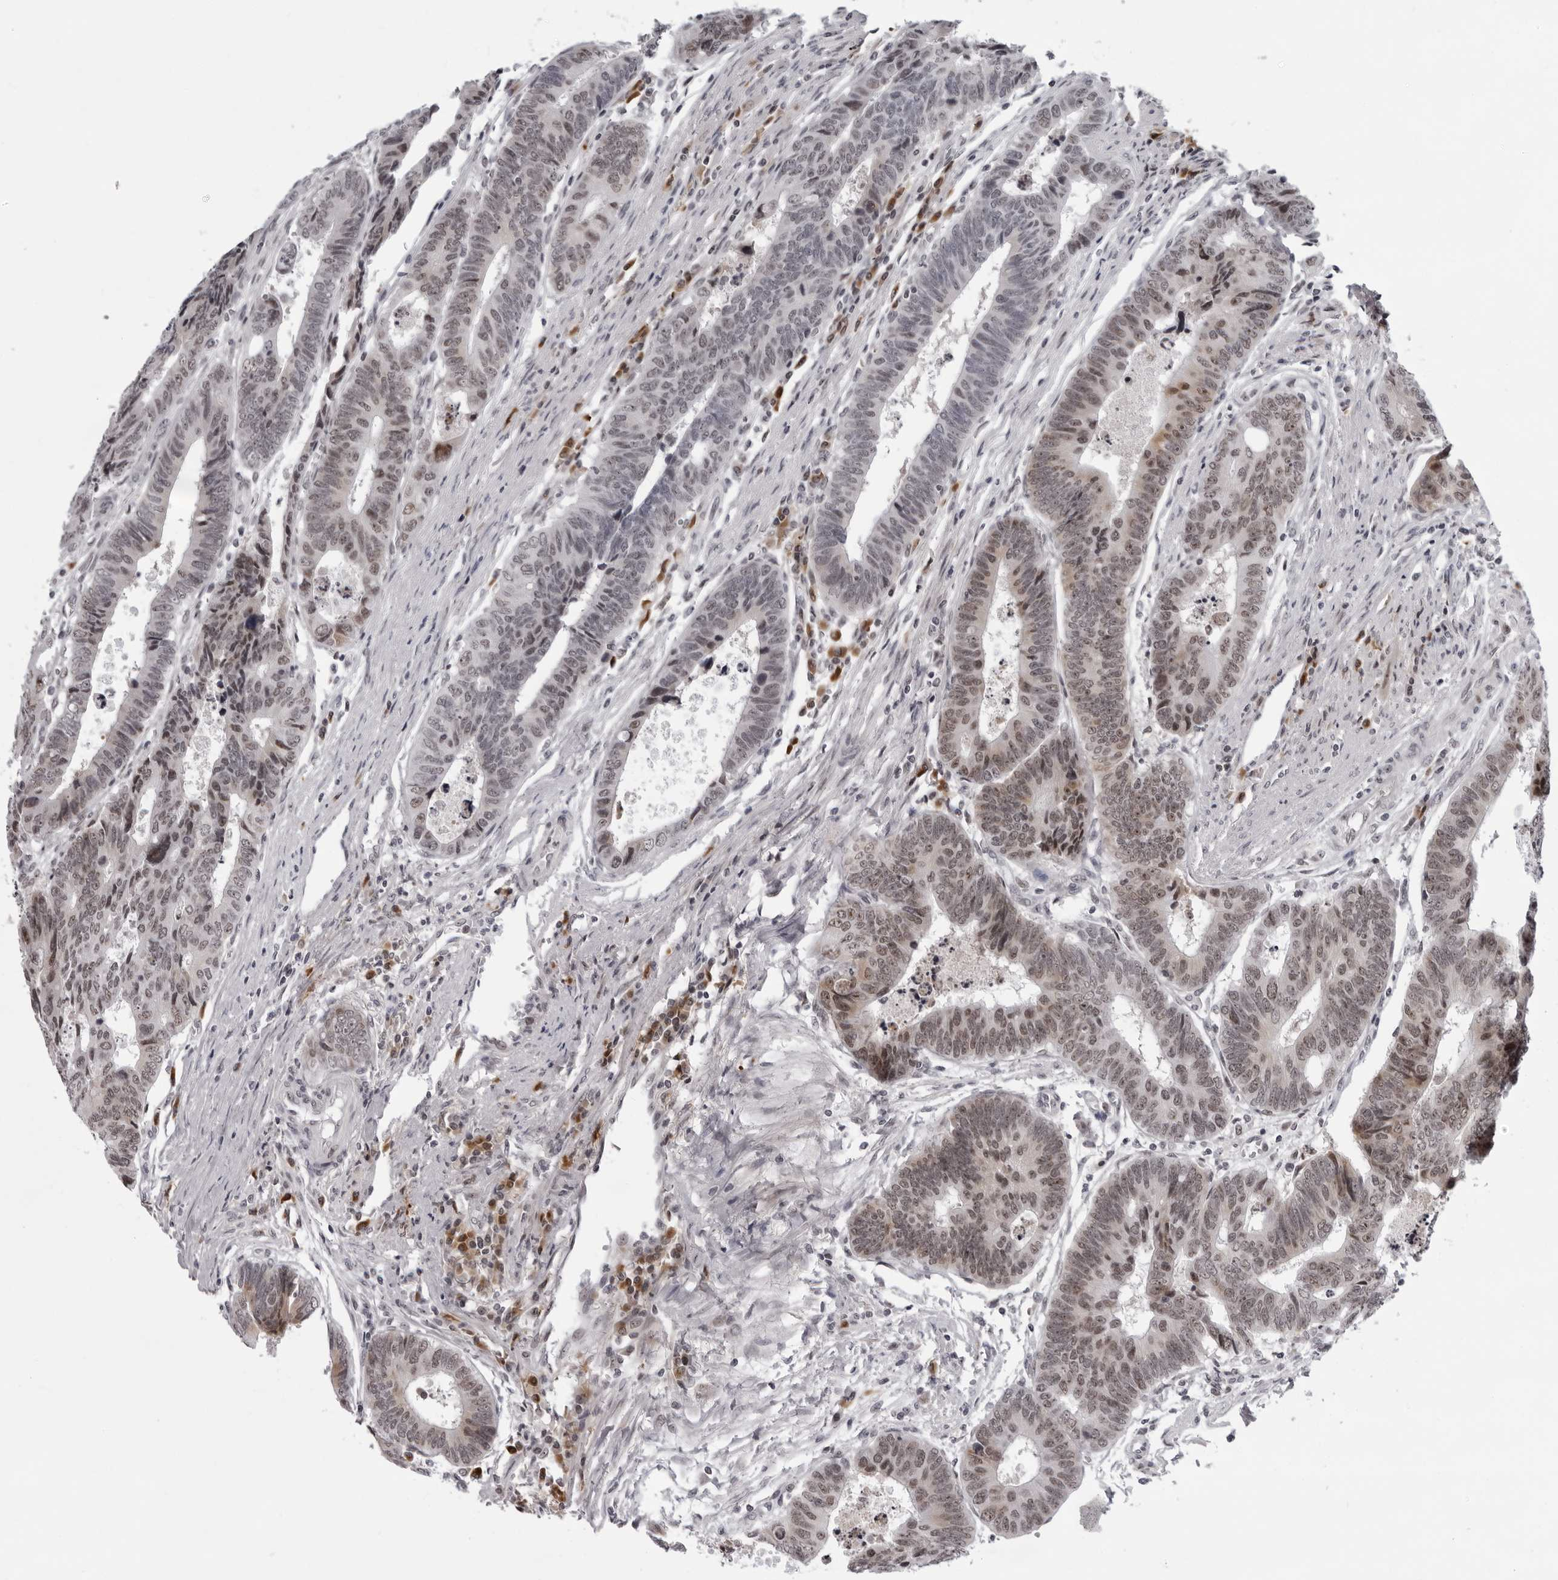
{"staining": {"intensity": "moderate", "quantity": "25%-75%", "location": "nuclear"}, "tissue": "colorectal cancer", "cell_type": "Tumor cells", "image_type": "cancer", "snomed": [{"axis": "morphology", "description": "Adenocarcinoma, NOS"}, {"axis": "topography", "description": "Rectum"}], "caption": "Brown immunohistochemical staining in colorectal adenocarcinoma reveals moderate nuclear staining in about 25%-75% of tumor cells.", "gene": "EXOSC10", "patient": {"sex": "male", "age": 84}}